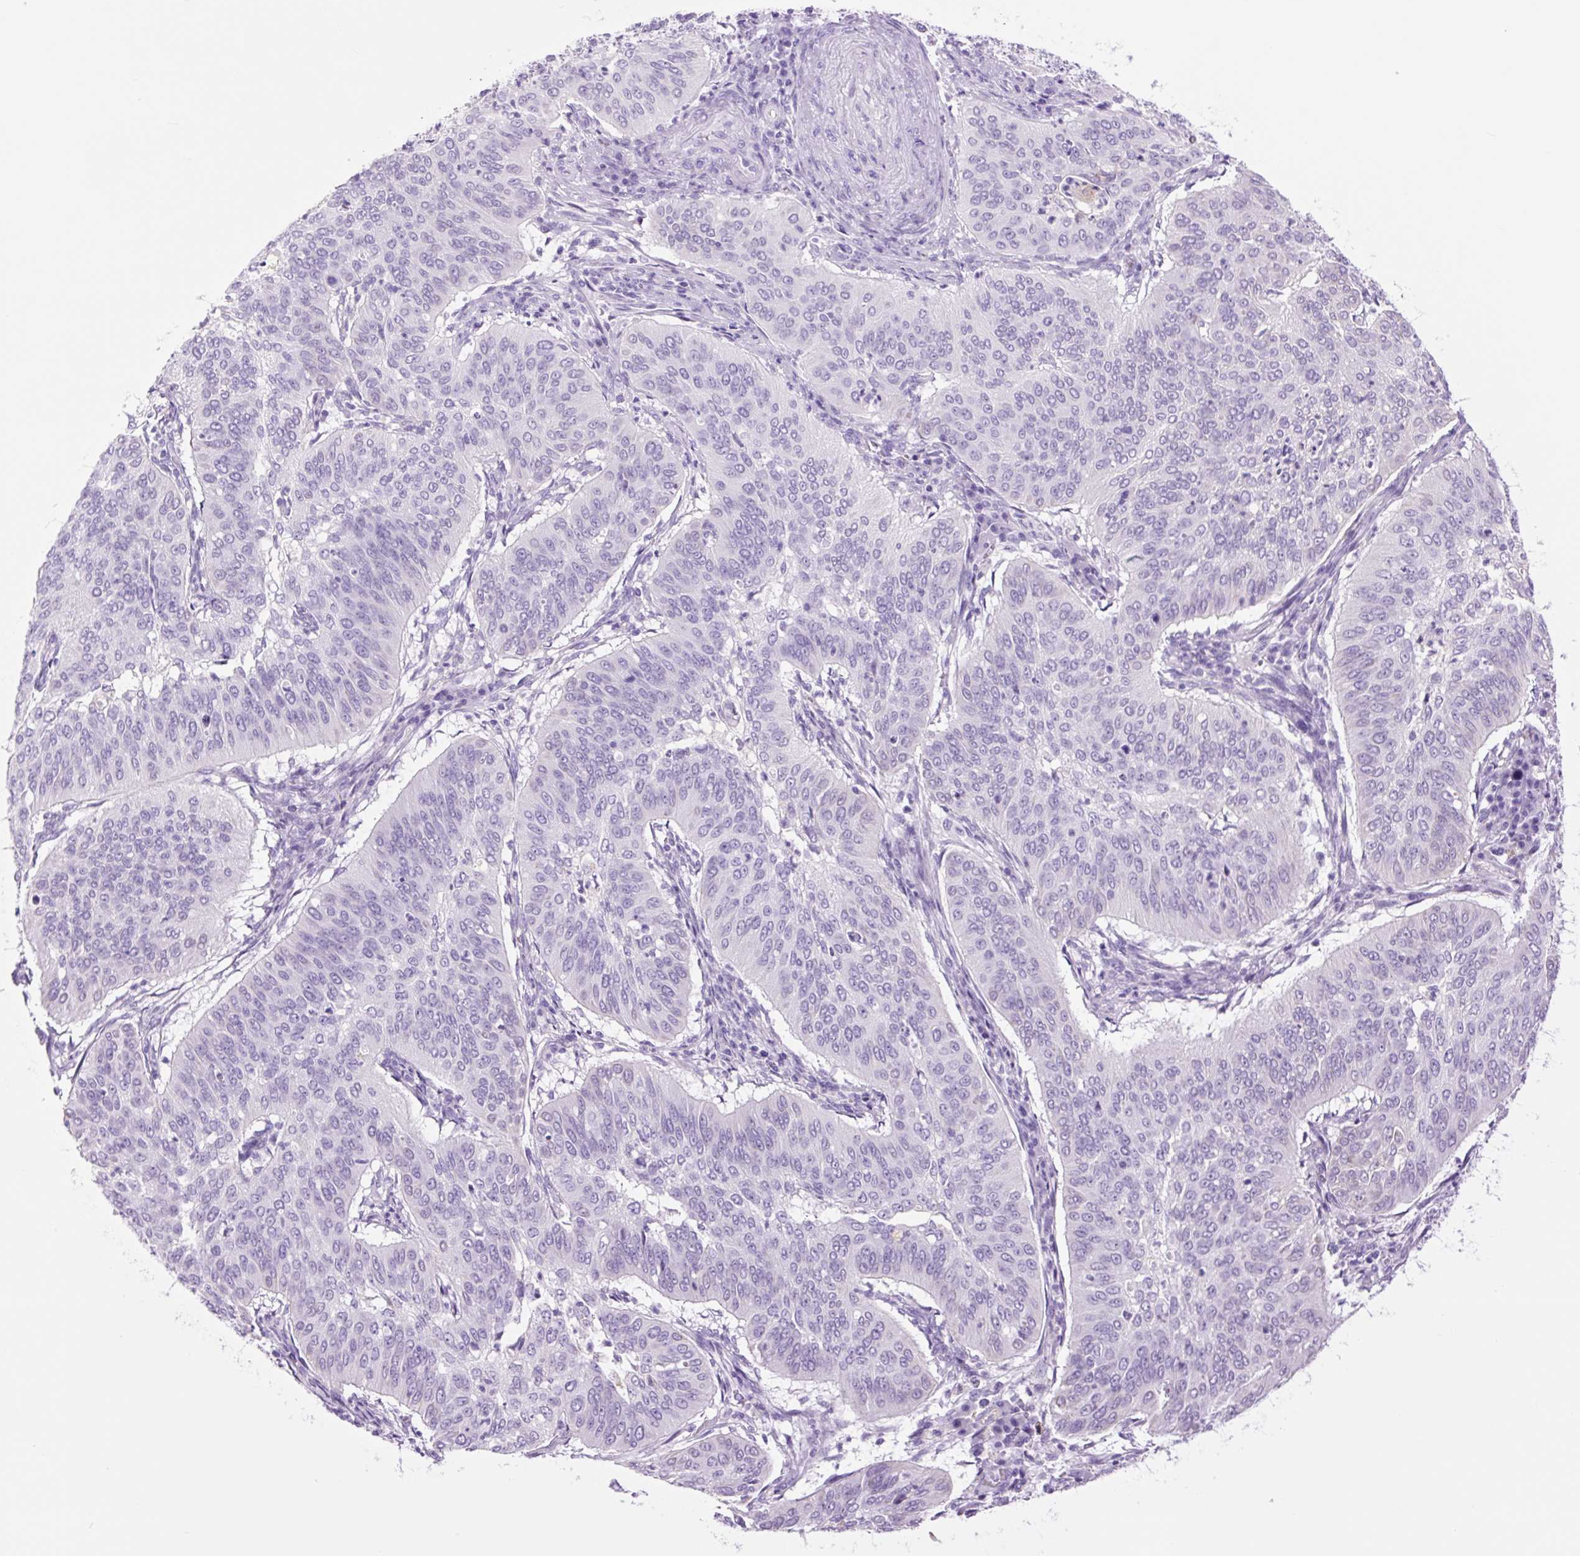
{"staining": {"intensity": "negative", "quantity": "none", "location": "none"}, "tissue": "cervical cancer", "cell_type": "Tumor cells", "image_type": "cancer", "snomed": [{"axis": "morphology", "description": "Normal tissue, NOS"}, {"axis": "morphology", "description": "Squamous cell carcinoma, NOS"}, {"axis": "topography", "description": "Cervix"}], "caption": "High magnification brightfield microscopy of cervical cancer stained with DAB (3,3'-diaminobenzidine) (brown) and counterstained with hematoxylin (blue): tumor cells show no significant positivity.", "gene": "TFF2", "patient": {"sex": "female", "age": 39}}